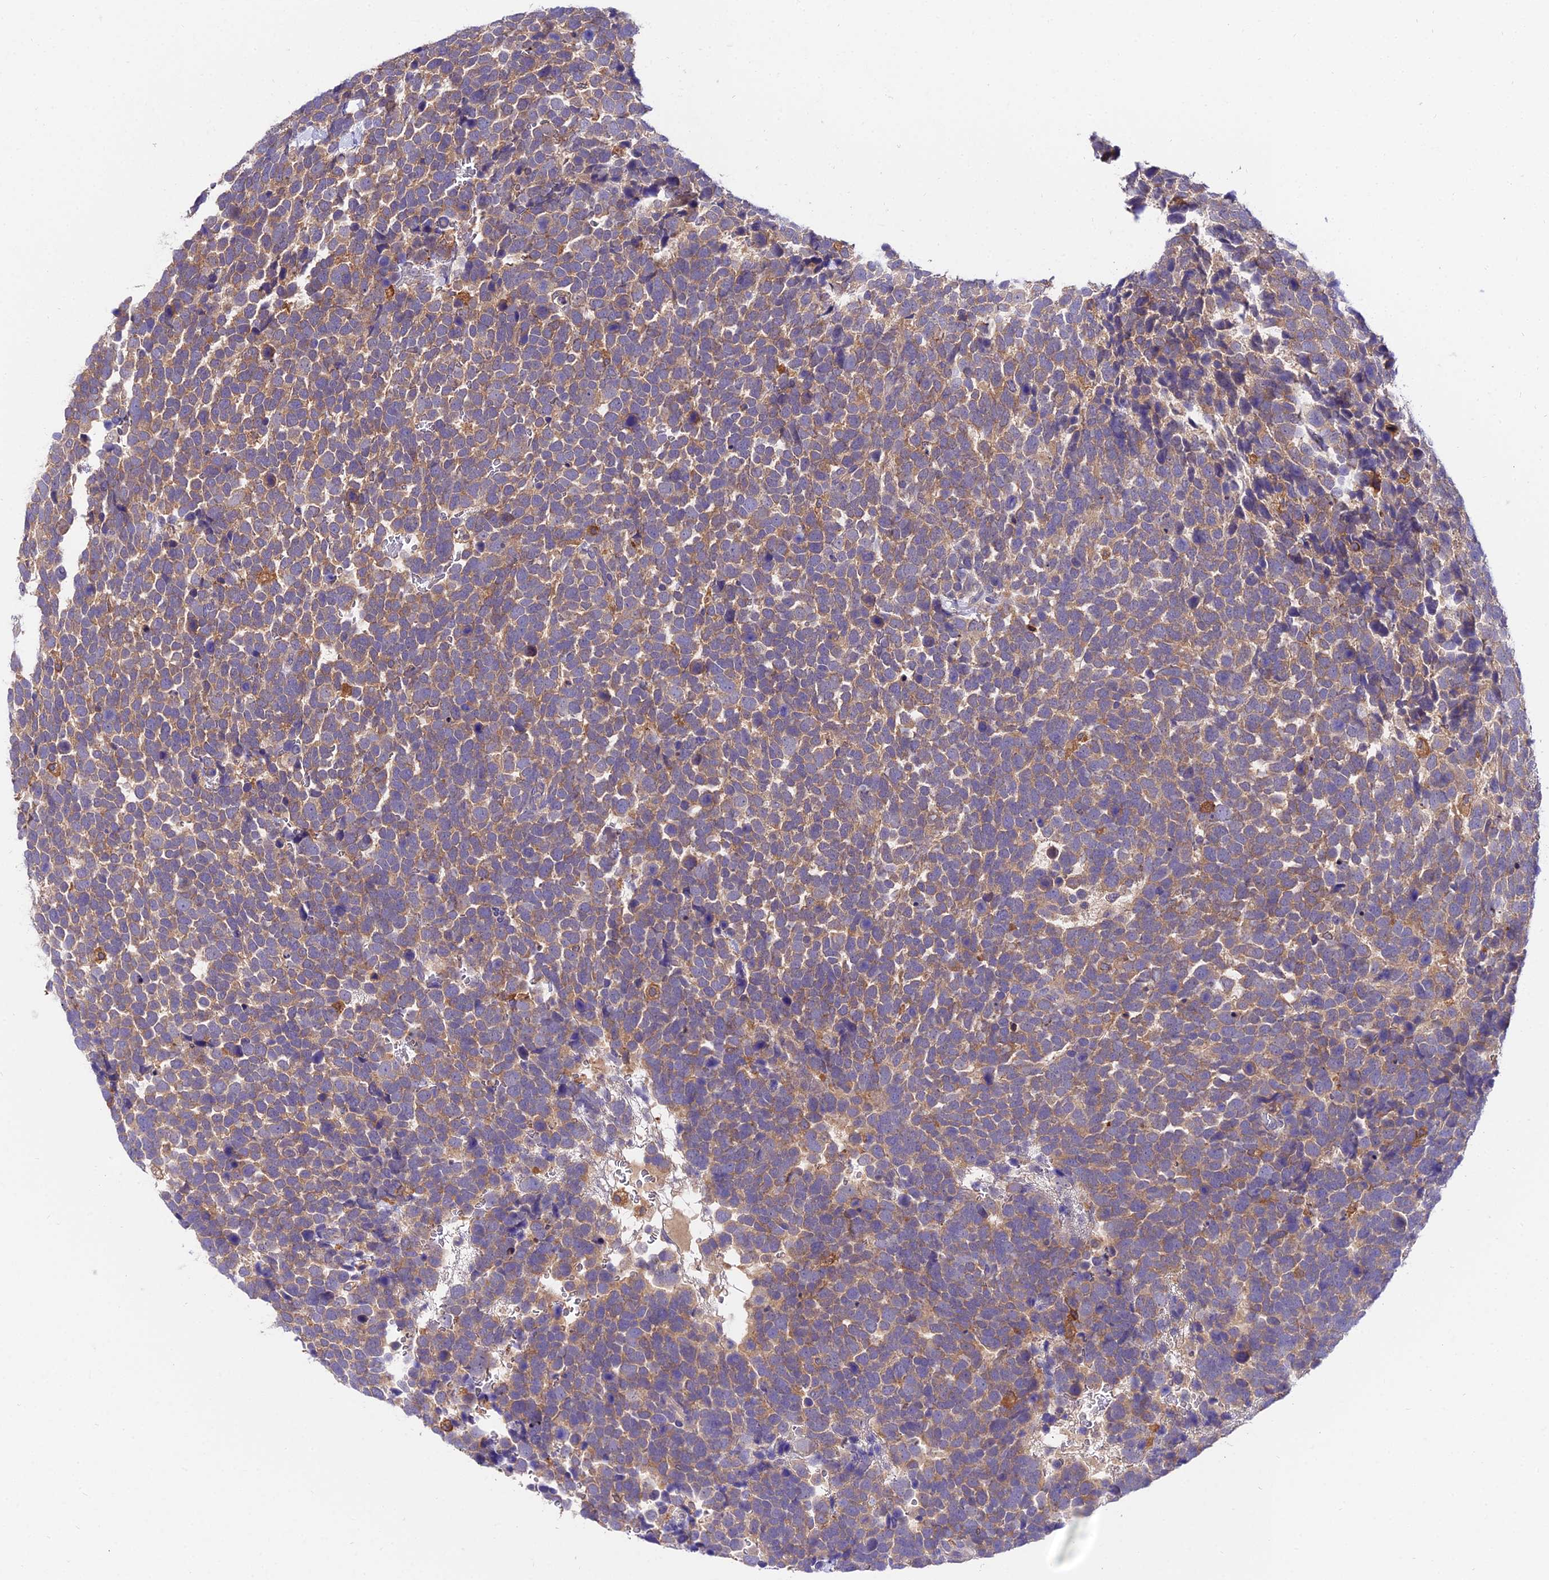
{"staining": {"intensity": "moderate", "quantity": "25%-75%", "location": "cytoplasmic/membranous"}, "tissue": "urothelial cancer", "cell_type": "Tumor cells", "image_type": "cancer", "snomed": [{"axis": "morphology", "description": "Urothelial carcinoma, High grade"}, {"axis": "topography", "description": "Urinary bladder"}], "caption": "High-power microscopy captured an IHC micrograph of urothelial carcinoma (high-grade), revealing moderate cytoplasmic/membranous staining in about 25%-75% of tumor cells.", "gene": "C2orf69", "patient": {"sex": "female", "age": 82}}